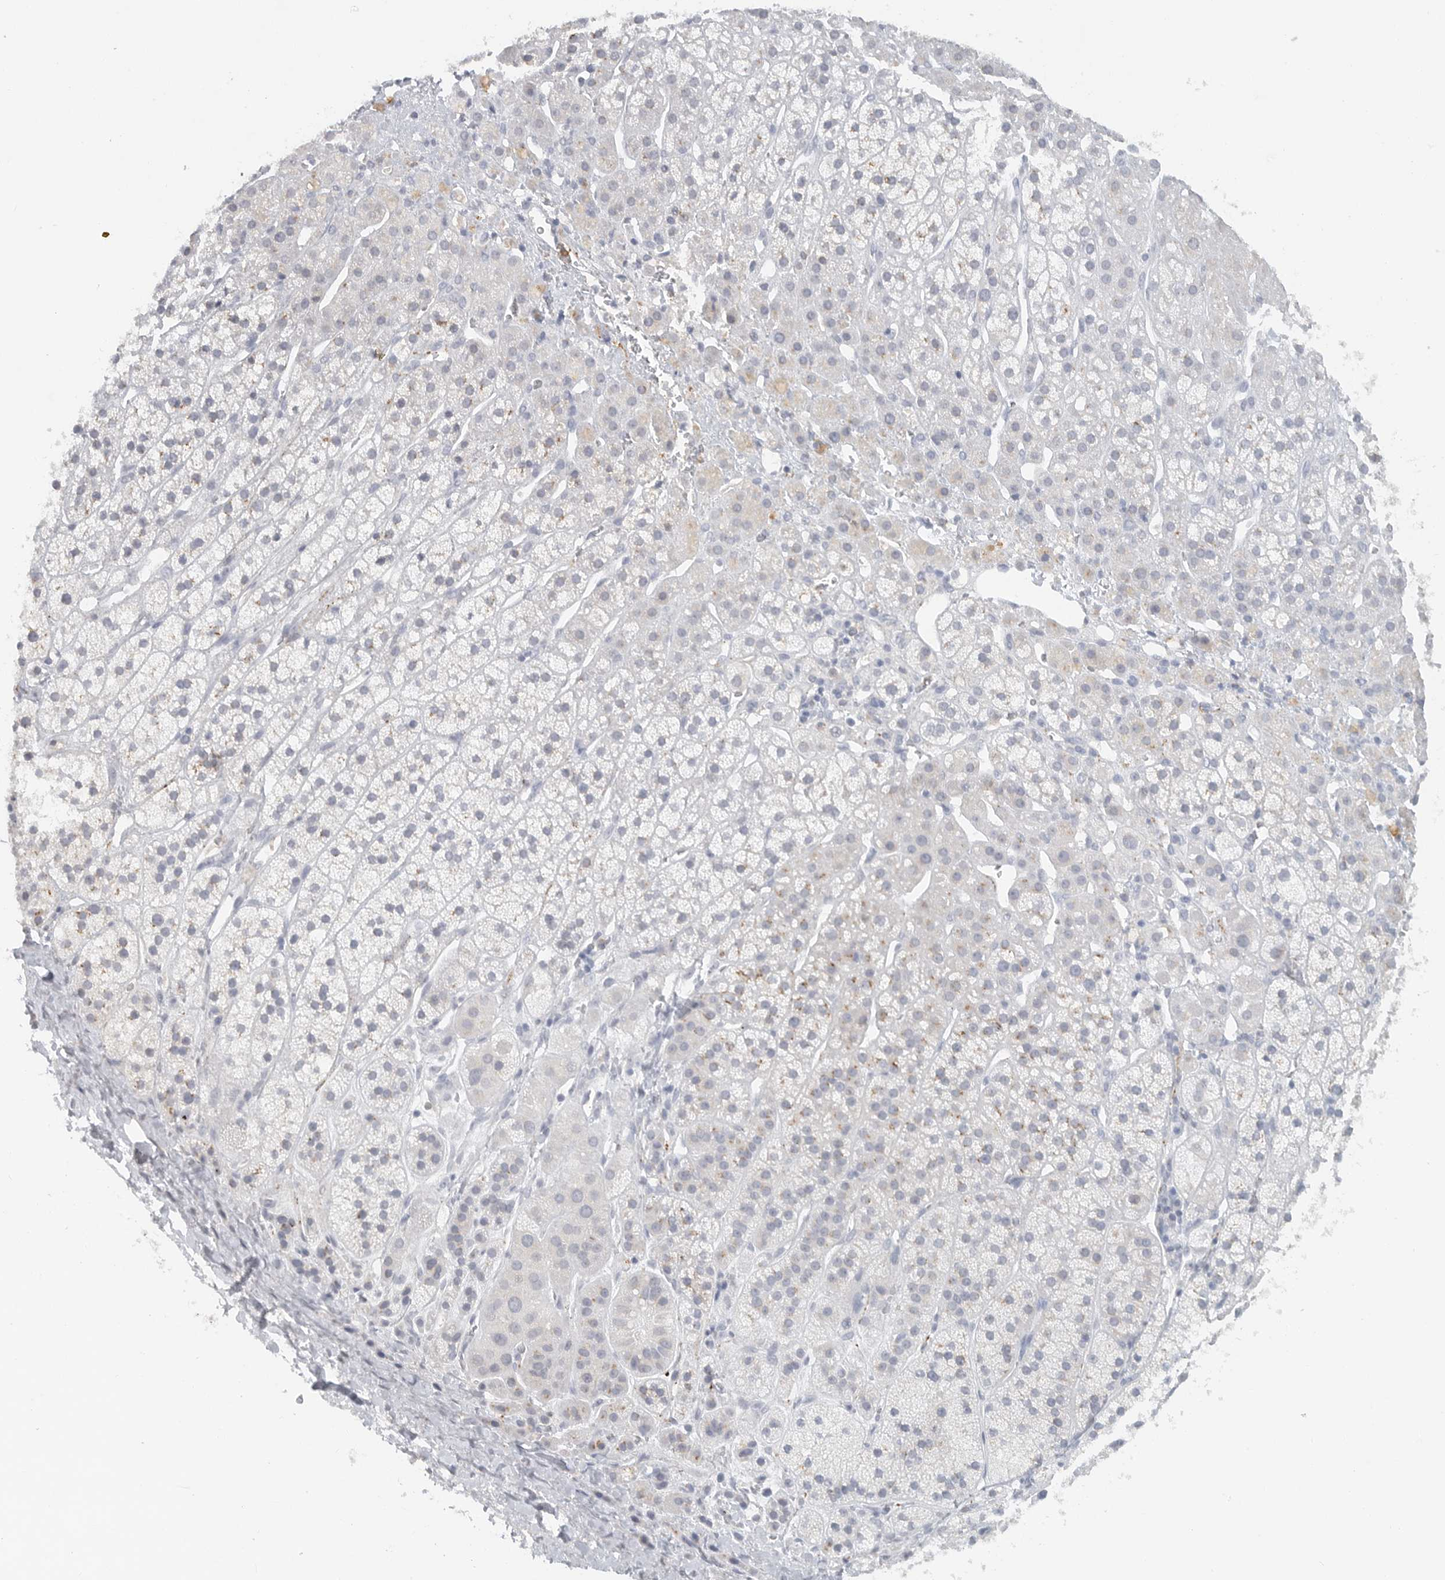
{"staining": {"intensity": "weak", "quantity": "<25%", "location": "cytoplasmic/membranous"}, "tissue": "adrenal gland", "cell_type": "Glandular cells", "image_type": "normal", "snomed": [{"axis": "morphology", "description": "Normal tissue, NOS"}, {"axis": "topography", "description": "Adrenal gland"}], "caption": "A high-resolution histopathology image shows immunohistochemistry staining of normal adrenal gland, which demonstrates no significant staining in glandular cells.", "gene": "PAM", "patient": {"sex": "male", "age": 56}}